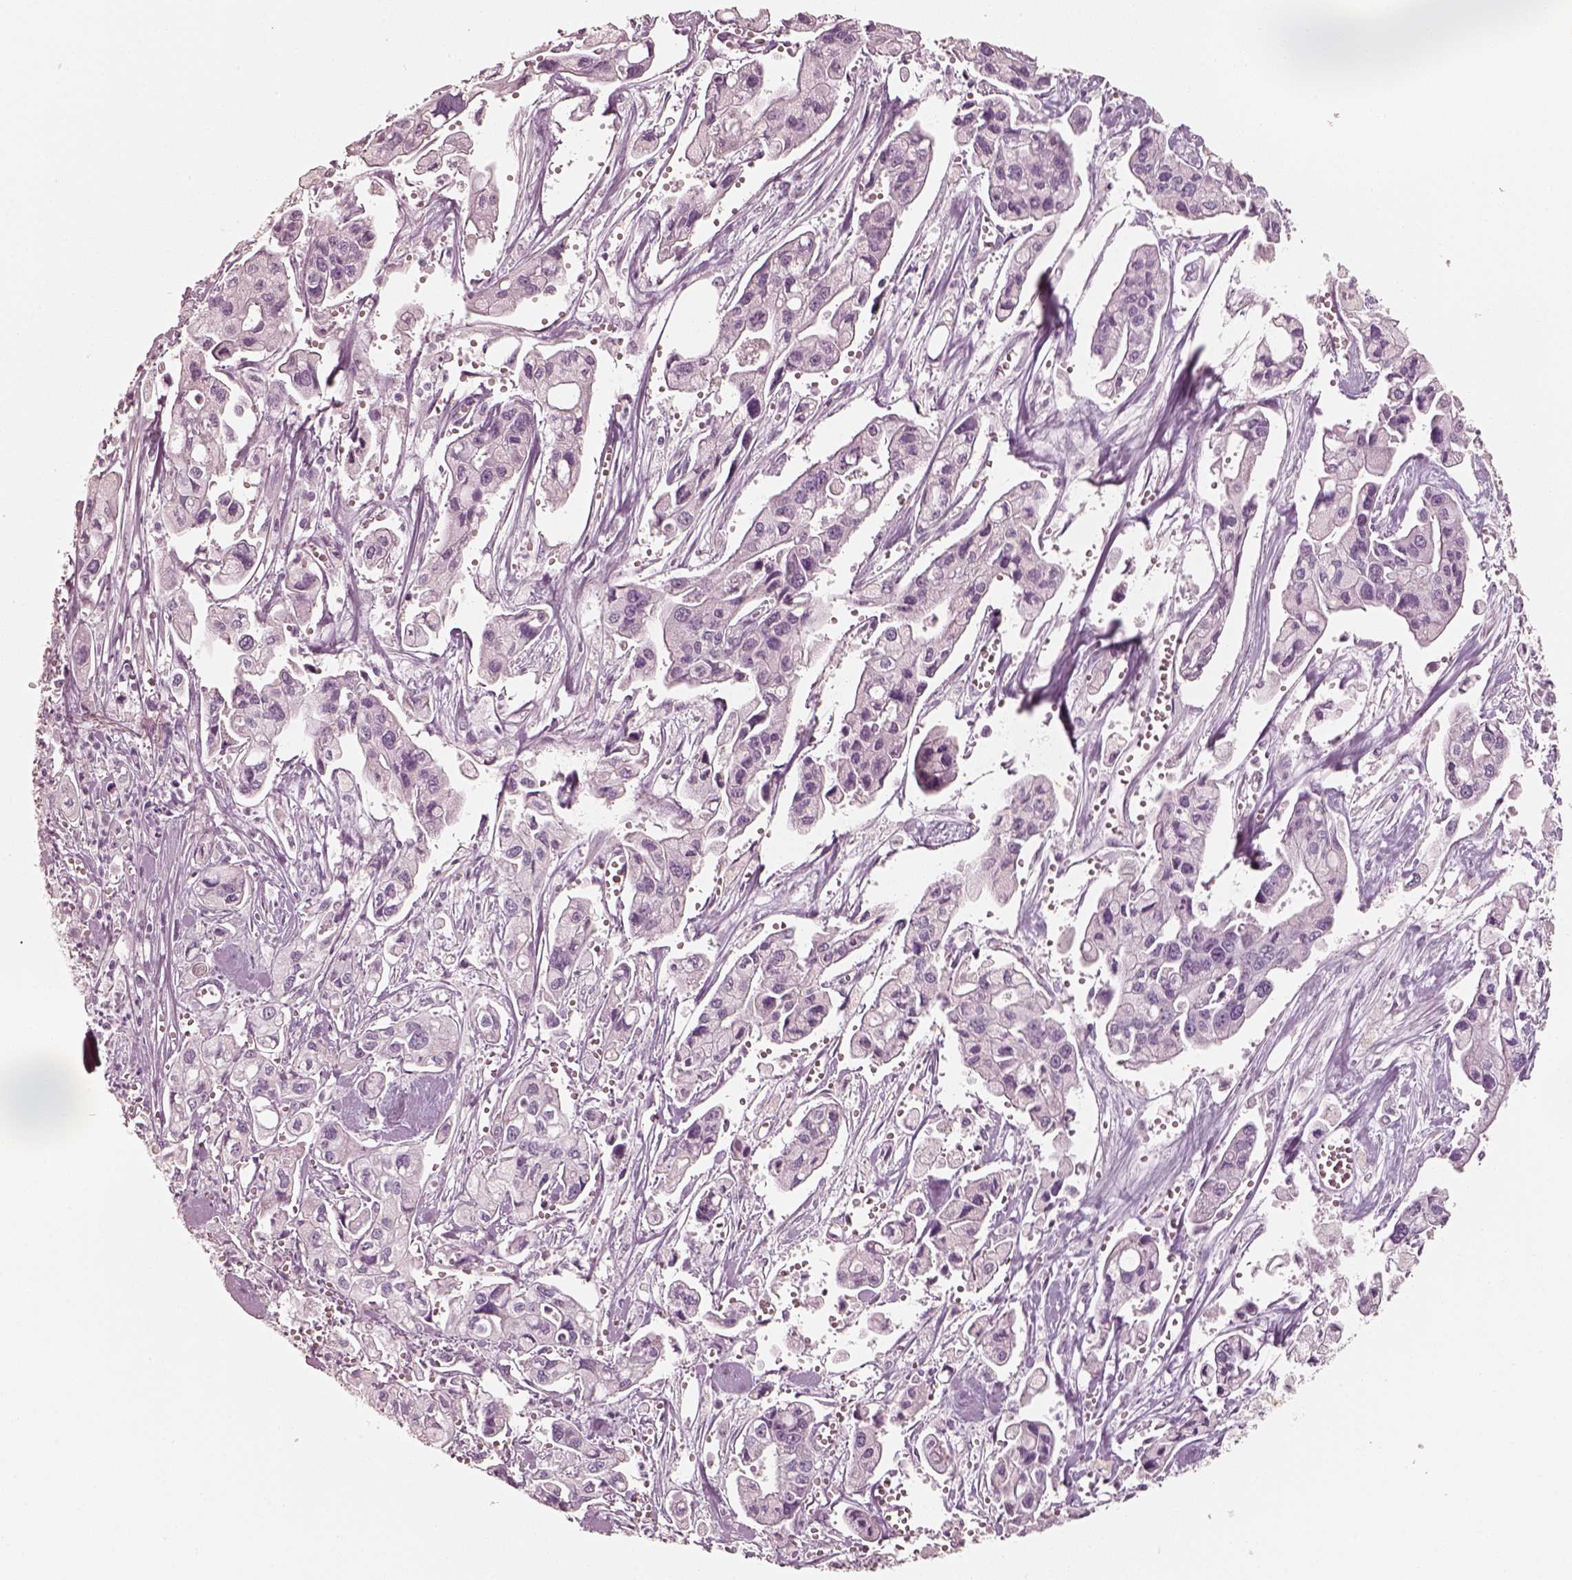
{"staining": {"intensity": "negative", "quantity": "none", "location": "none"}, "tissue": "pancreatic cancer", "cell_type": "Tumor cells", "image_type": "cancer", "snomed": [{"axis": "morphology", "description": "Adenocarcinoma, NOS"}, {"axis": "topography", "description": "Pancreas"}], "caption": "A photomicrograph of pancreatic cancer (adenocarcinoma) stained for a protein shows no brown staining in tumor cells.", "gene": "R3HDML", "patient": {"sex": "male", "age": 70}}